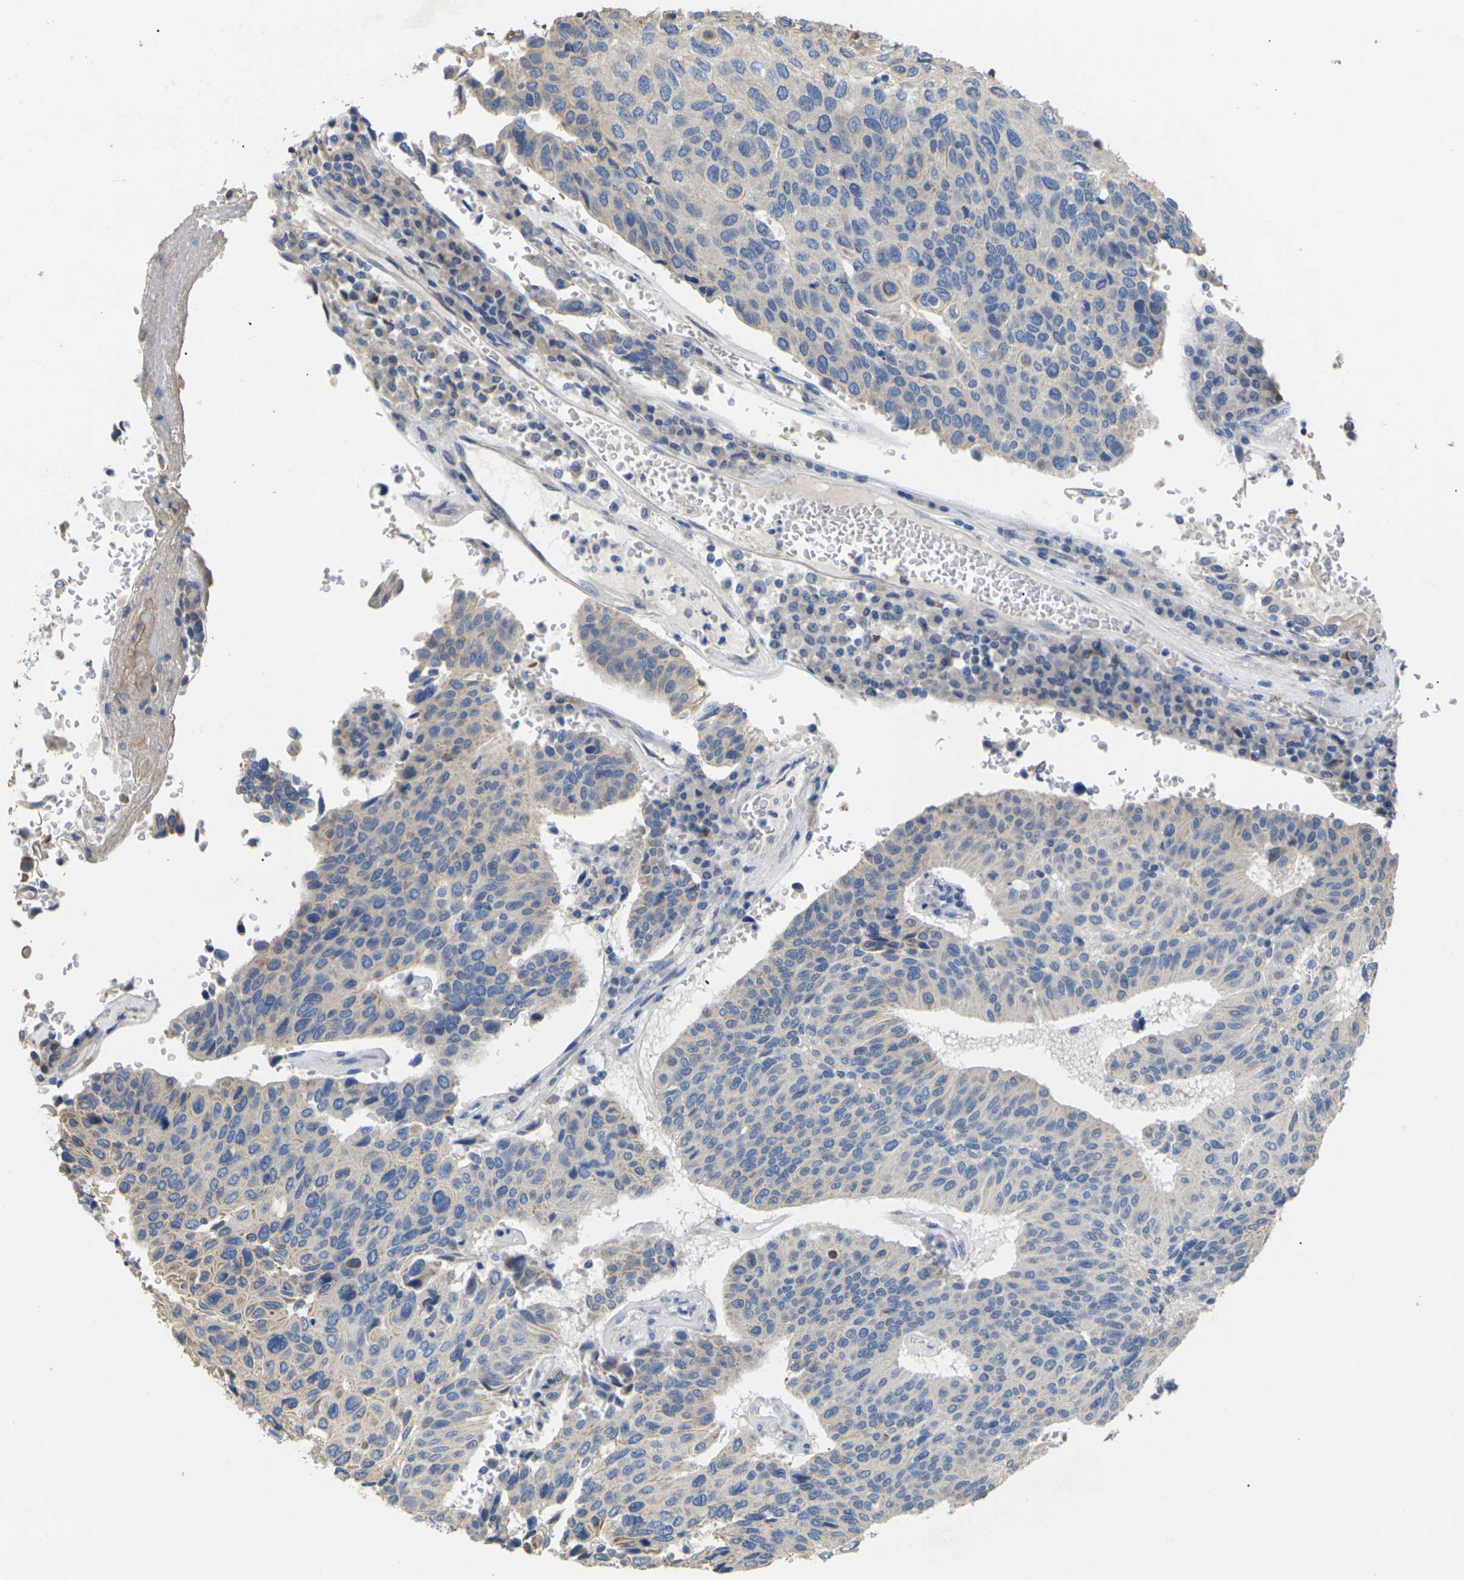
{"staining": {"intensity": "negative", "quantity": "none", "location": "none"}, "tissue": "urothelial cancer", "cell_type": "Tumor cells", "image_type": "cancer", "snomed": [{"axis": "morphology", "description": "Urothelial carcinoma, High grade"}, {"axis": "topography", "description": "Urinary bladder"}], "caption": "Immunohistochemical staining of urothelial carcinoma (high-grade) reveals no significant expression in tumor cells.", "gene": "KLHDC8B", "patient": {"sex": "male", "age": 66}}